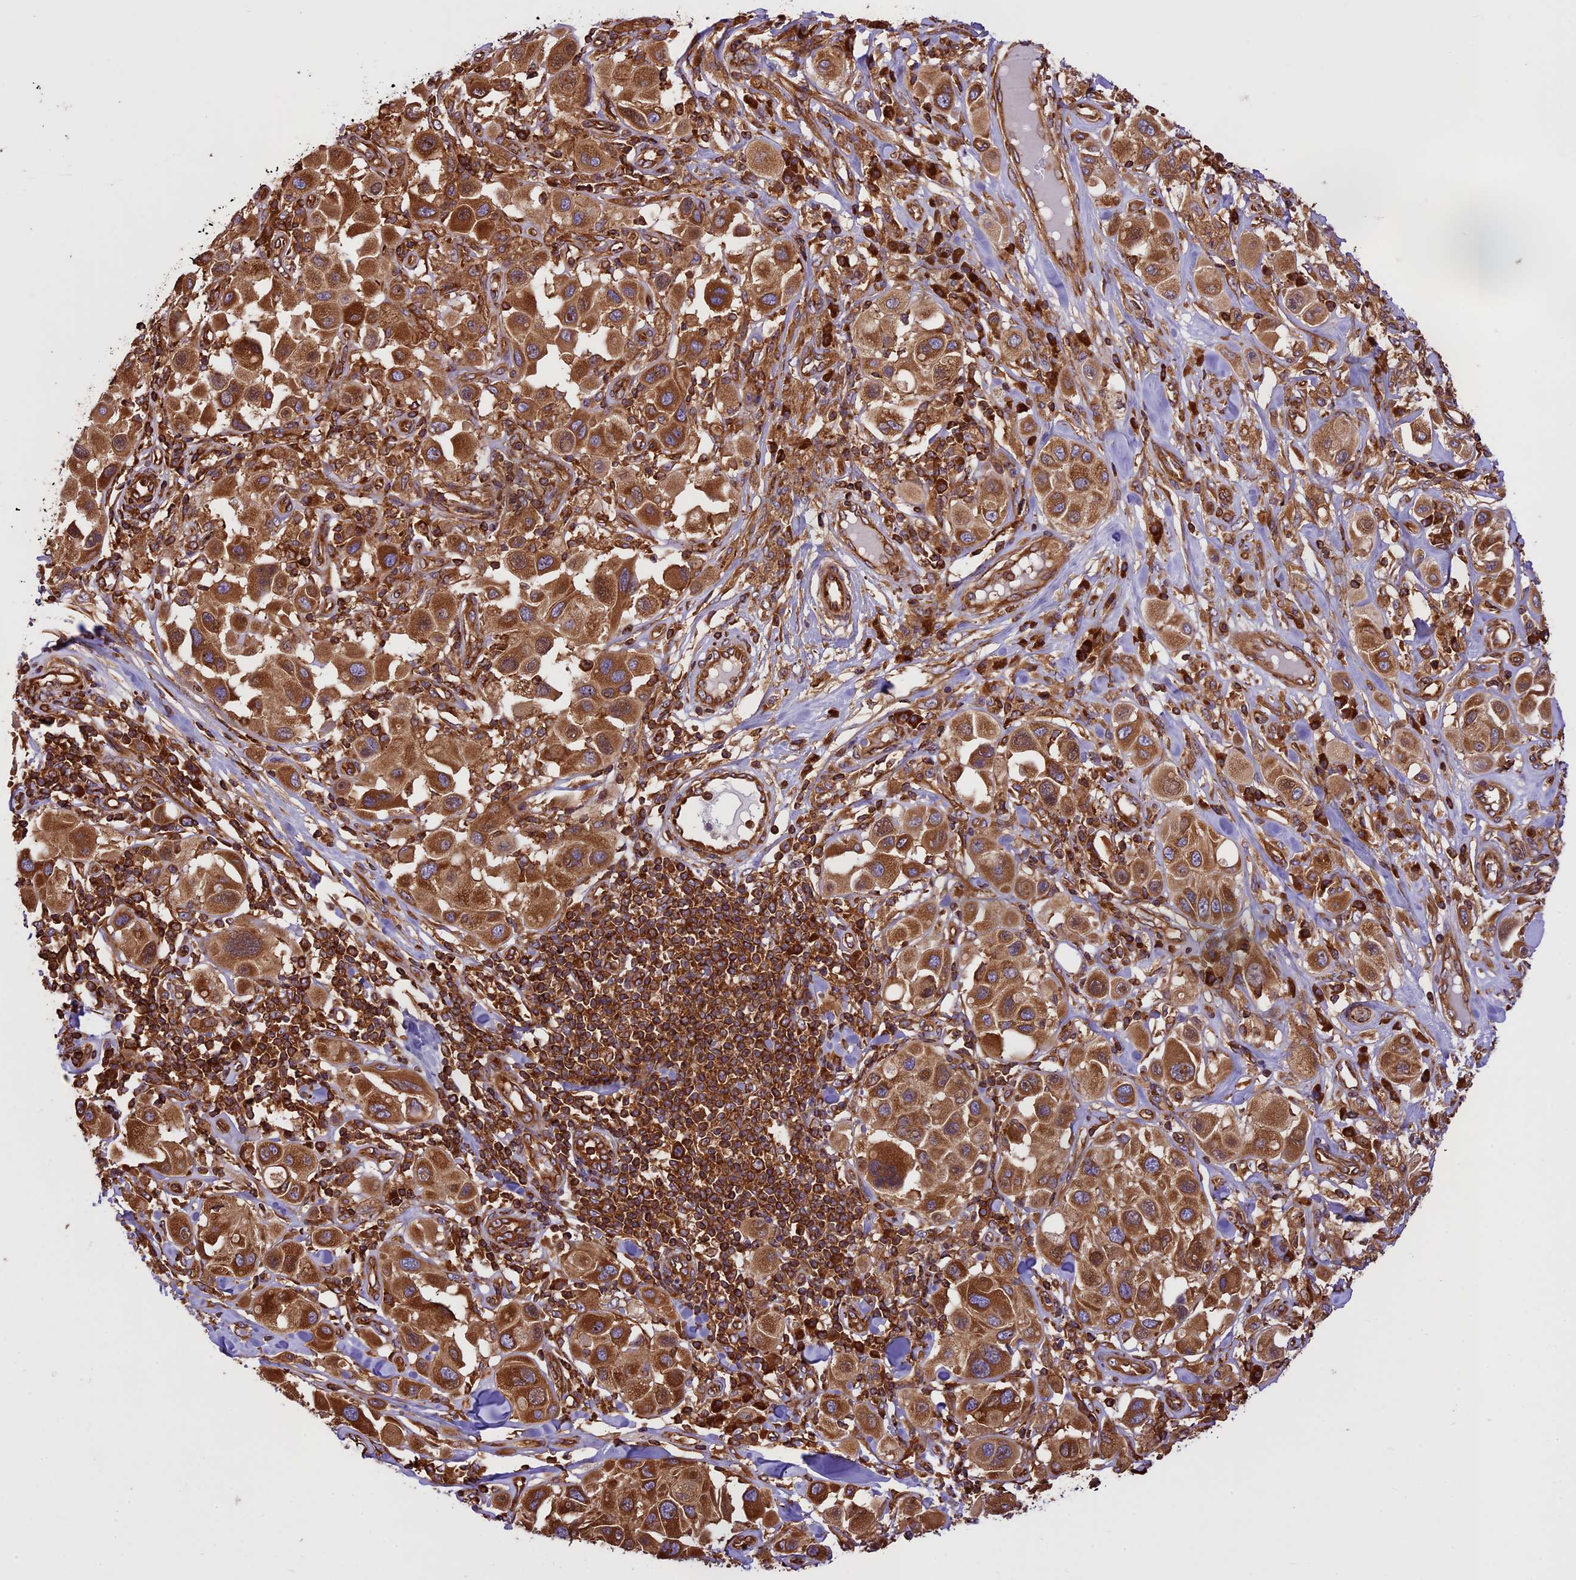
{"staining": {"intensity": "strong", "quantity": ">75%", "location": "cytoplasmic/membranous"}, "tissue": "melanoma", "cell_type": "Tumor cells", "image_type": "cancer", "snomed": [{"axis": "morphology", "description": "Malignant melanoma, Metastatic site"}, {"axis": "topography", "description": "Skin"}], "caption": "Tumor cells reveal high levels of strong cytoplasmic/membranous positivity in about >75% of cells in malignant melanoma (metastatic site). (DAB (3,3'-diaminobenzidine) IHC with brightfield microscopy, high magnification).", "gene": "KARS1", "patient": {"sex": "male", "age": 41}}